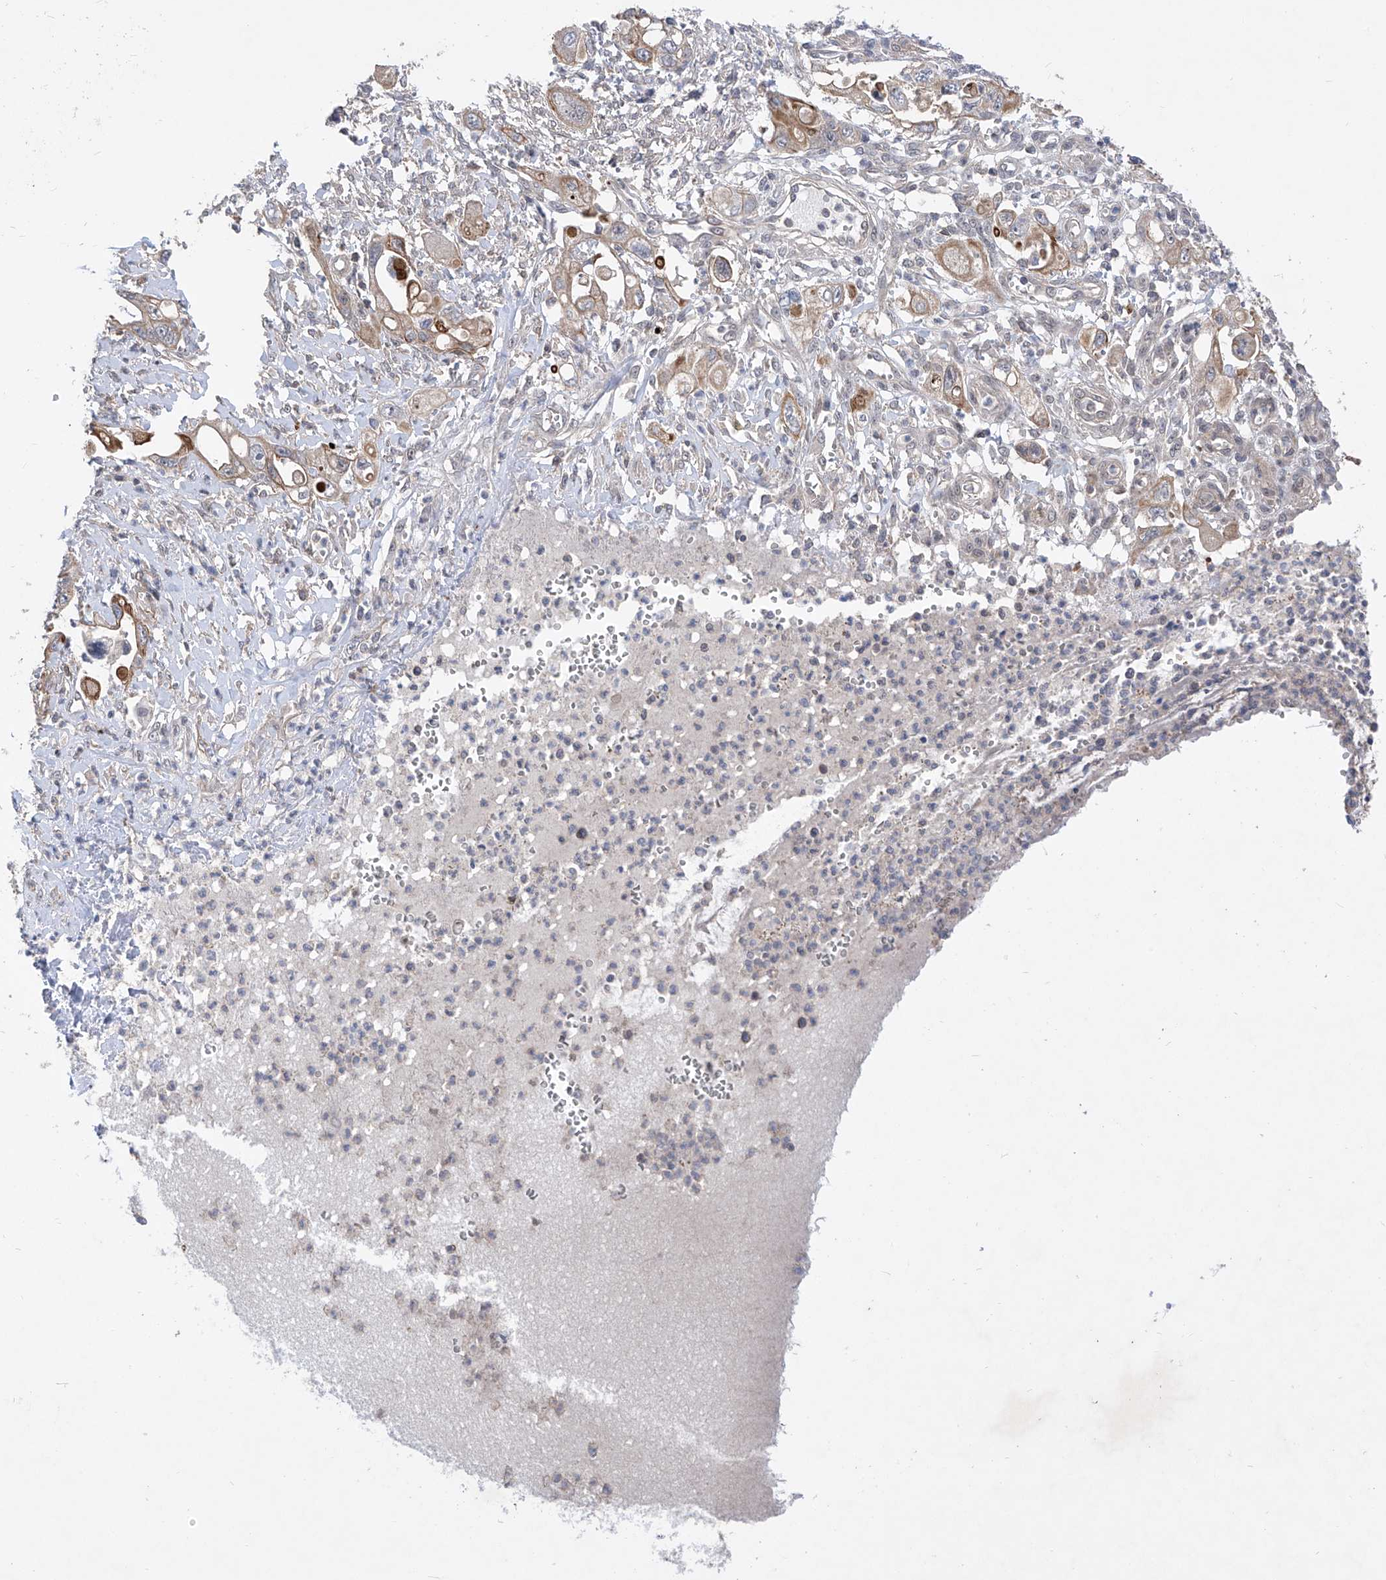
{"staining": {"intensity": "moderate", "quantity": ">75%", "location": "cytoplasmic/membranous"}, "tissue": "pancreatic cancer", "cell_type": "Tumor cells", "image_type": "cancer", "snomed": [{"axis": "morphology", "description": "Adenocarcinoma, NOS"}, {"axis": "topography", "description": "Pancreas"}], "caption": "This is an image of immunohistochemistry (IHC) staining of pancreatic cancer (adenocarcinoma), which shows moderate positivity in the cytoplasmic/membranous of tumor cells.", "gene": "KIFC2", "patient": {"sex": "male", "age": 68}}